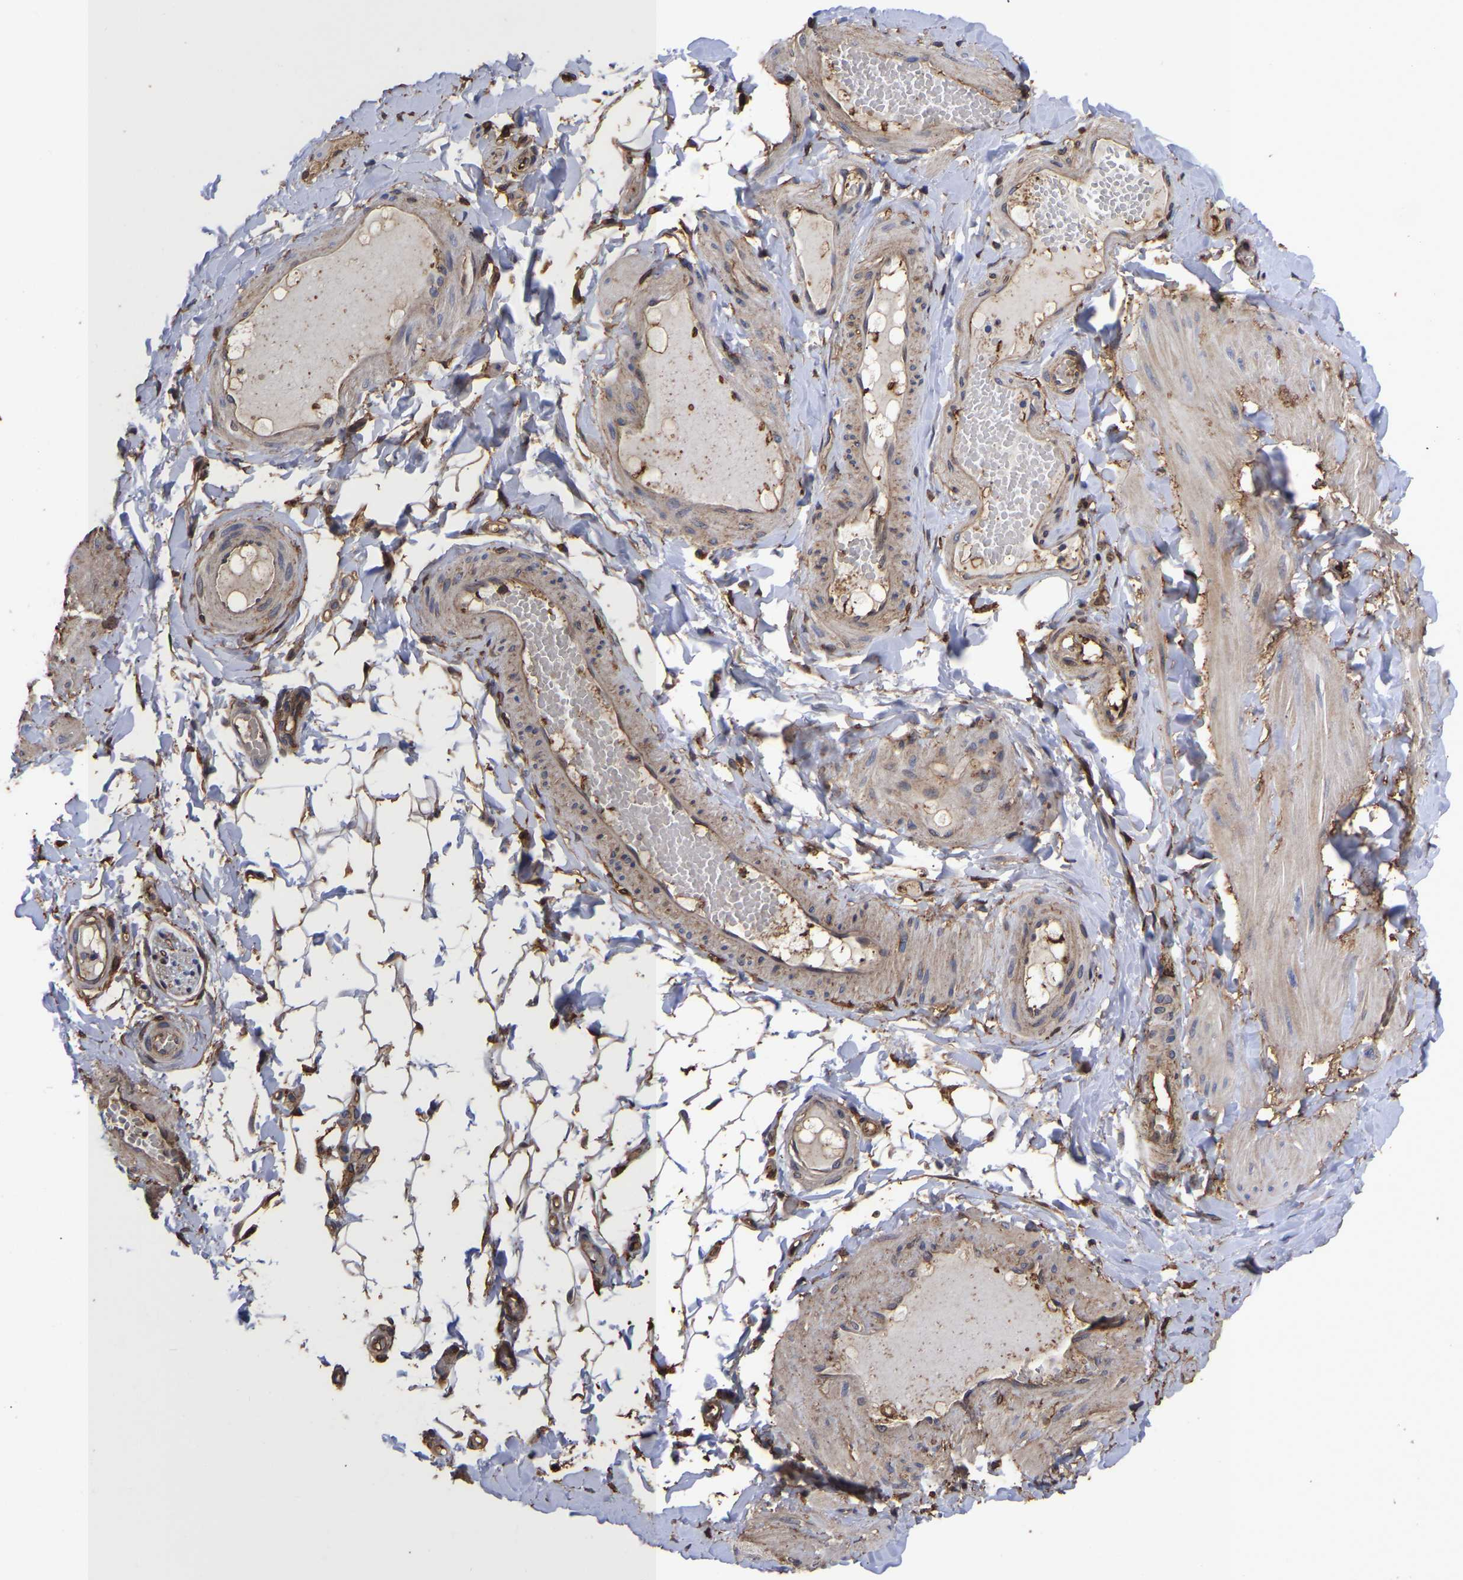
{"staining": {"intensity": "strong", "quantity": ">75%", "location": "cytoplasmic/membranous"}, "tissue": "adipose tissue", "cell_type": "Adipocytes", "image_type": "normal", "snomed": [{"axis": "morphology", "description": "Normal tissue, NOS"}, {"axis": "topography", "description": "Adipose tissue"}, {"axis": "topography", "description": "Vascular tissue"}, {"axis": "topography", "description": "Peripheral nerve tissue"}], "caption": "A histopathology image of adipose tissue stained for a protein demonstrates strong cytoplasmic/membranous brown staining in adipocytes. (Stains: DAB in brown, nuclei in blue, Microscopy: brightfield microscopy at high magnification).", "gene": "LIF", "patient": {"sex": "male", "age": 25}}